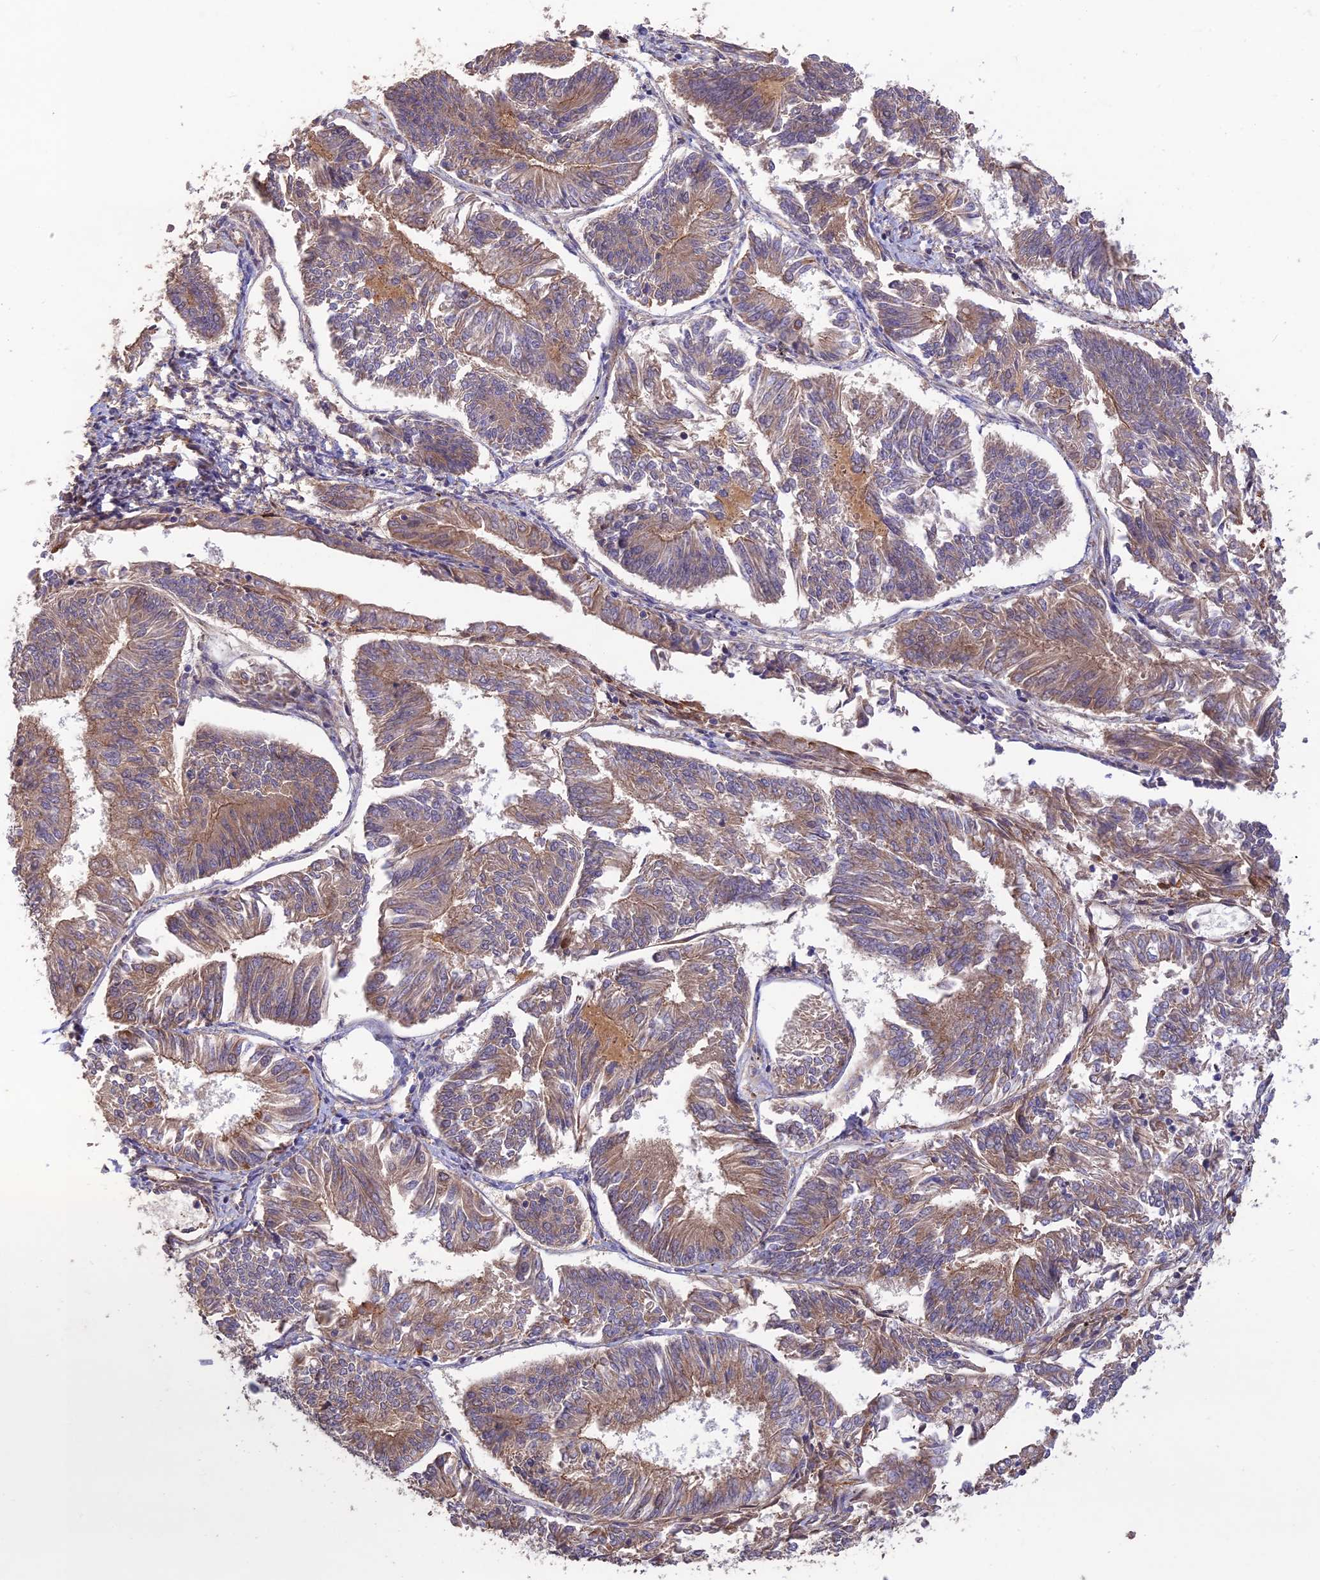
{"staining": {"intensity": "moderate", "quantity": "25%-75%", "location": "cytoplasmic/membranous"}, "tissue": "endometrial cancer", "cell_type": "Tumor cells", "image_type": "cancer", "snomed": [{"axis": "morphology", "description": "Adenocarcinoma, NOS"}, {"axis": "topography", "description": "Endometrium"}], "caption": "This photomicrograph displays immunohistochemistry (IHC) staining of human adenocarcinoma (endometrial), with medium moderate cytoplasmic/membranous positivity in about 25%-75% of tumor cells.", "gene": "PAGR1", "patient": {"sex": "female", "age": 58}}